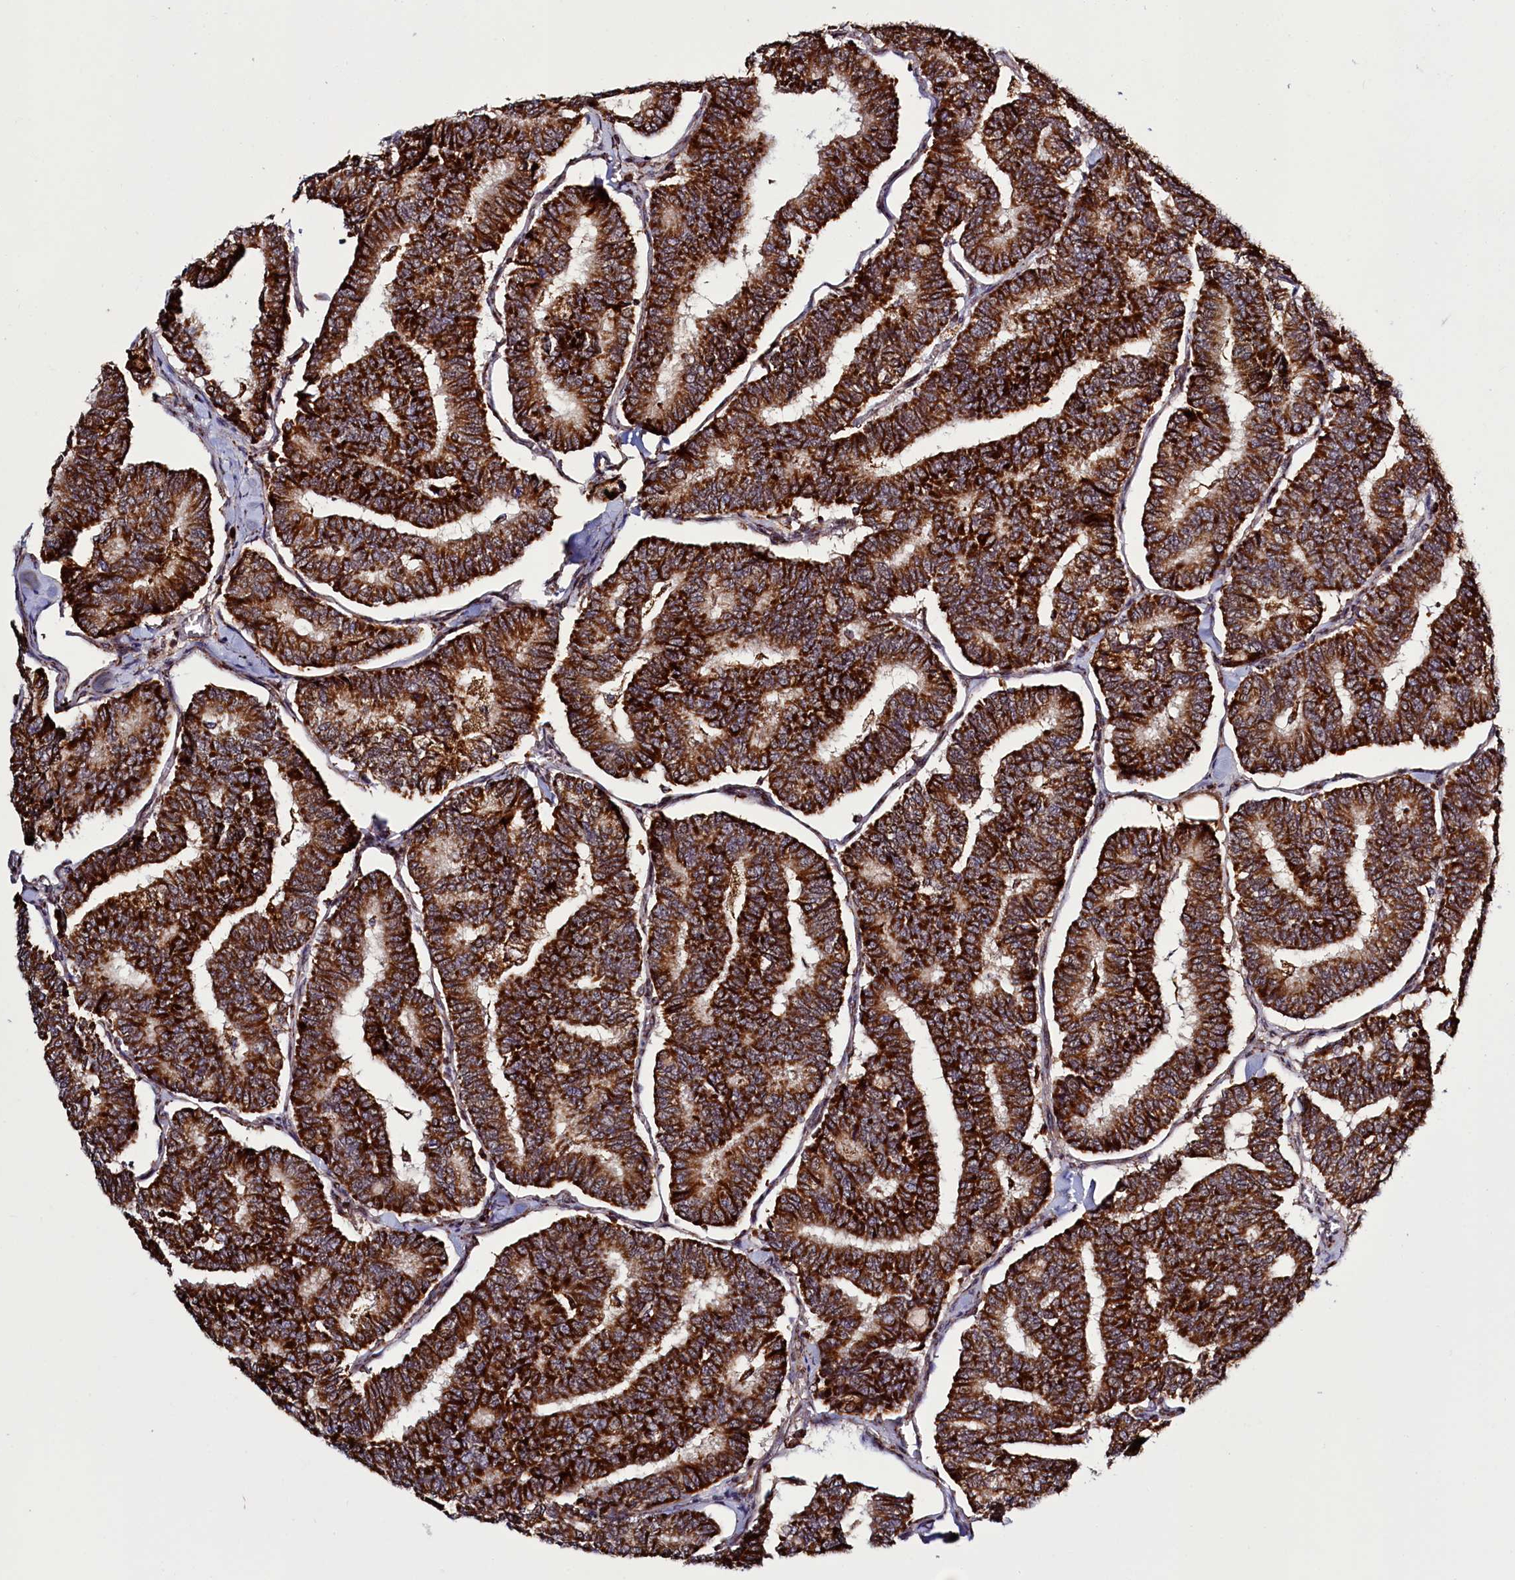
{"staining": {"intensity": "strong", "quantity": ">75%", "location": "cytoplasmic/membranous"}, "tissue": "thyroid cancer", "cell_type": "Tumor cells", "image_type": "cancer", "snomed": [{"axis": "morphology", "description": "Papillary adenocarcinoma, NOS"}, {"axis": "topography", "description": "Thyroid gland"}], "caption": "Protein analysis of thyroid papillary adenocarcinoma tissue exhibits strong cytoplasmic/membranous expression in about >75% of tumor cells.", "gene": "DYNC2H1", "patient": {"sex": "female", "age": 35}}